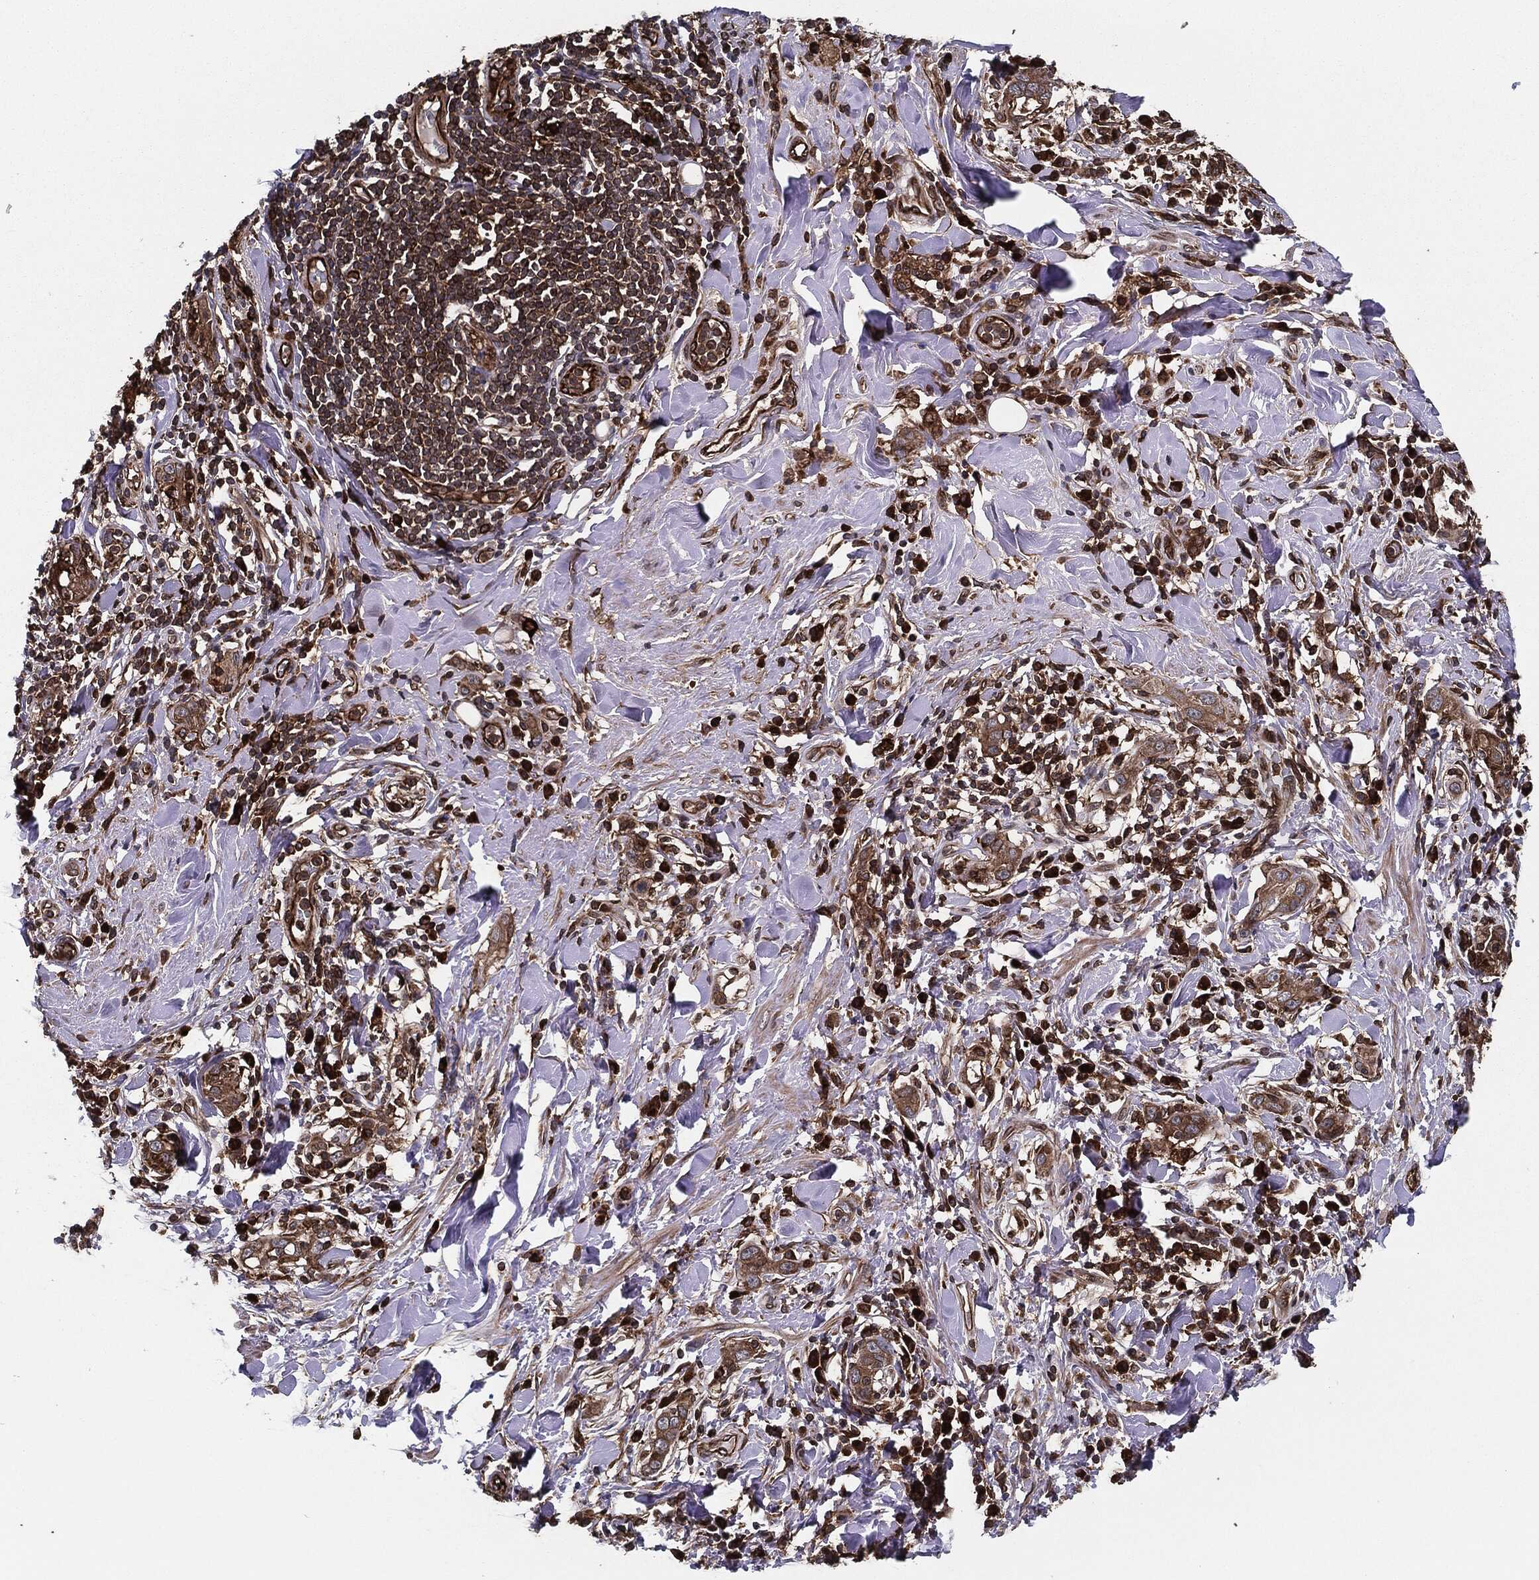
{"staining": {"intensity": "moderate", "quantity": ">75%", "location": "cytoplasmic/membranous"}, "tissue": "stomach cancer", "cell_type": "Tumor cells", "image_type": "cancer", "snomed": [{"axis": "morphology", "description": "Adenocarcinoma, NOS"}, {"axis": "topography", "description": "Stomach"}], "caption": "There is medium levels of moderate cytoplasmic/membranous expression in tumor cells of stomach adenocarcinoma, as demonstrated by immunohistochemical staining (brown color).", "gene": "RAP1GDS1", "patient": {"sex": "male", "age": 79}}